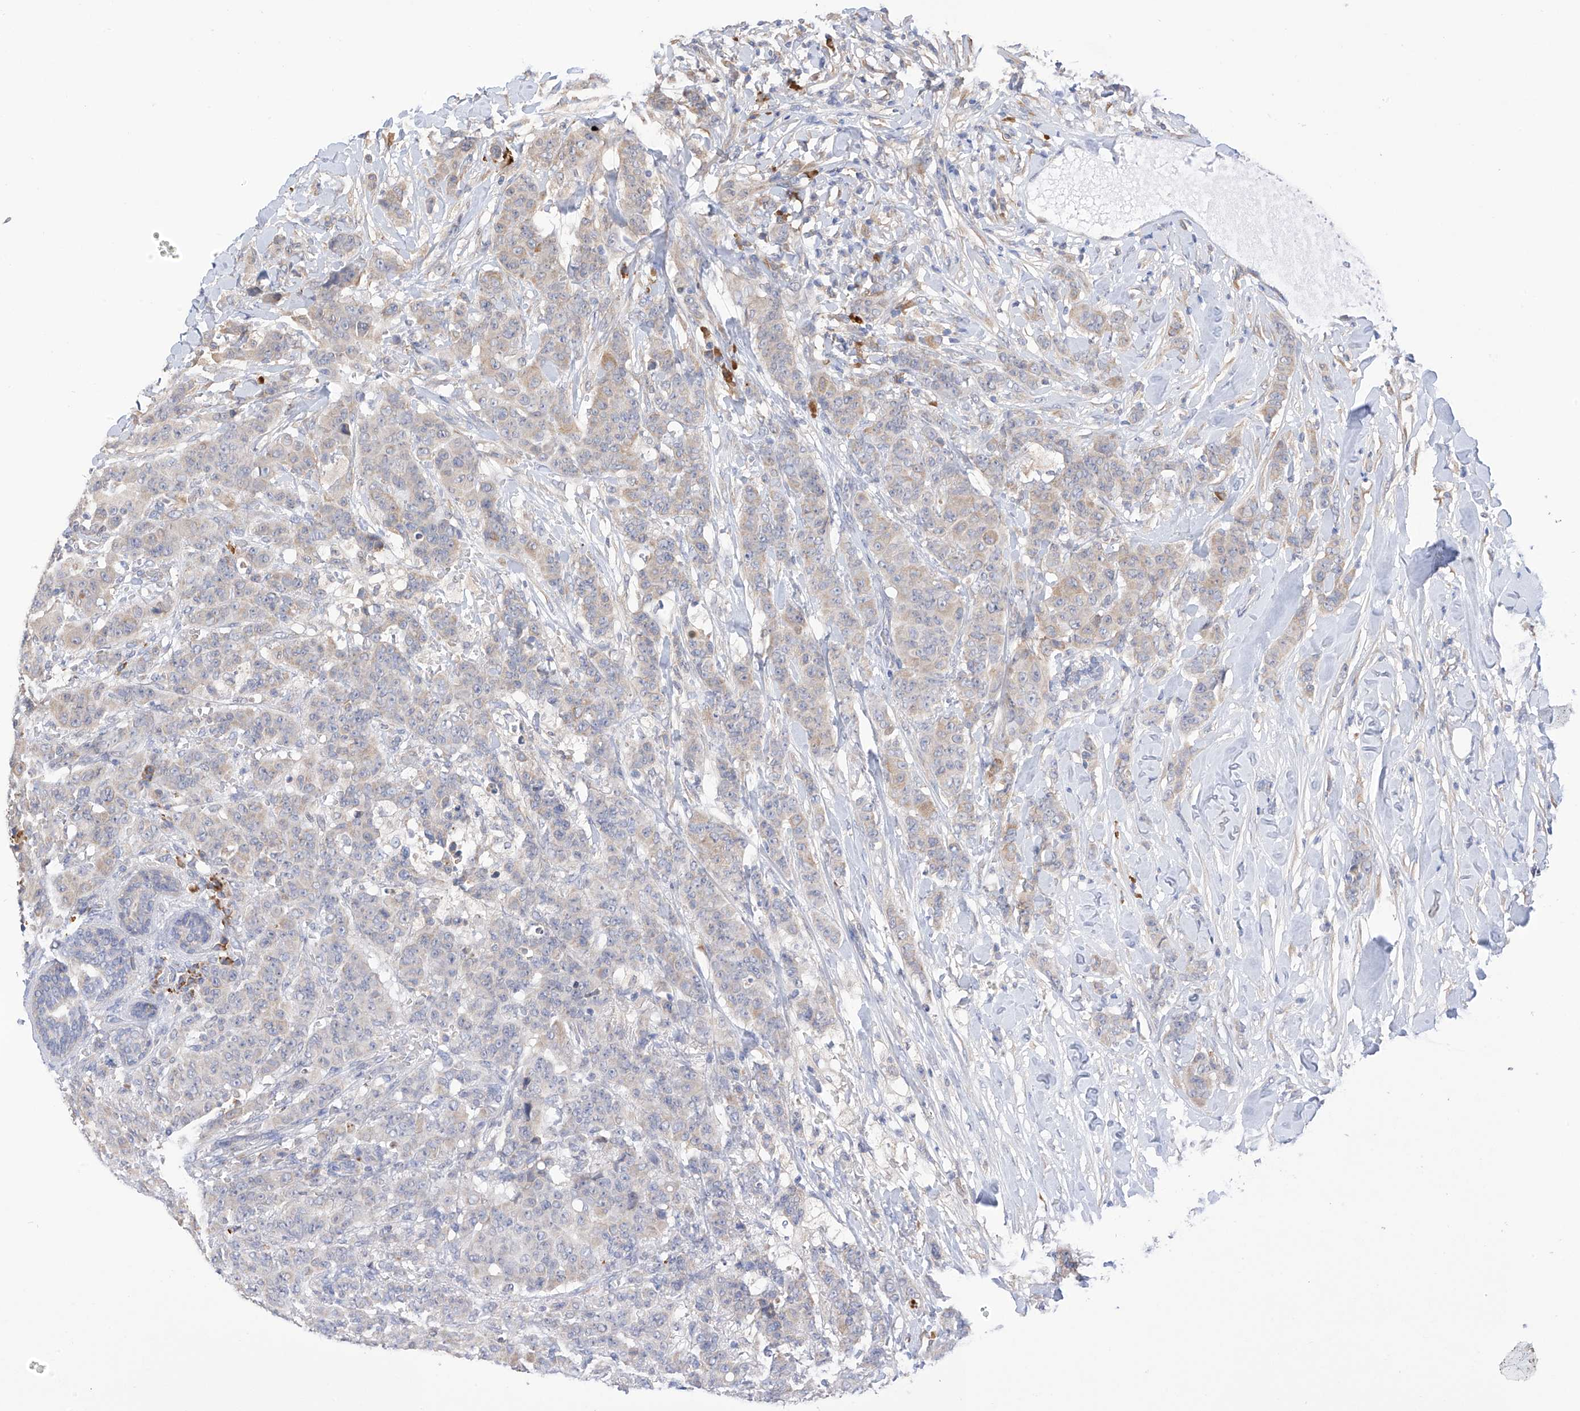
{"staining": {"intensity": "weak", "quantity": "<25%", "location": "cytoplasmic/membranous"}, "tissue": "breast cancer", "cell_type": "Tumor cells", "image_type": "cancer", "snomed": [{"axis": "morphology", "description": "Duct carcinoma"}, {"axis": "topography", "description": "Breast"}], "caption": "Tumor cells are negative for protein expression in human invasive ductal carcinoma (breast). The staining was performed using DAB (3,3'-diaminobenzidine) to visualize the protein expression in brown, while the nuclei were stained in blue with hematoxylin (Magnification: 20x).", "gene": "REC8", "patient": {"sex": "female", "age": 40}}